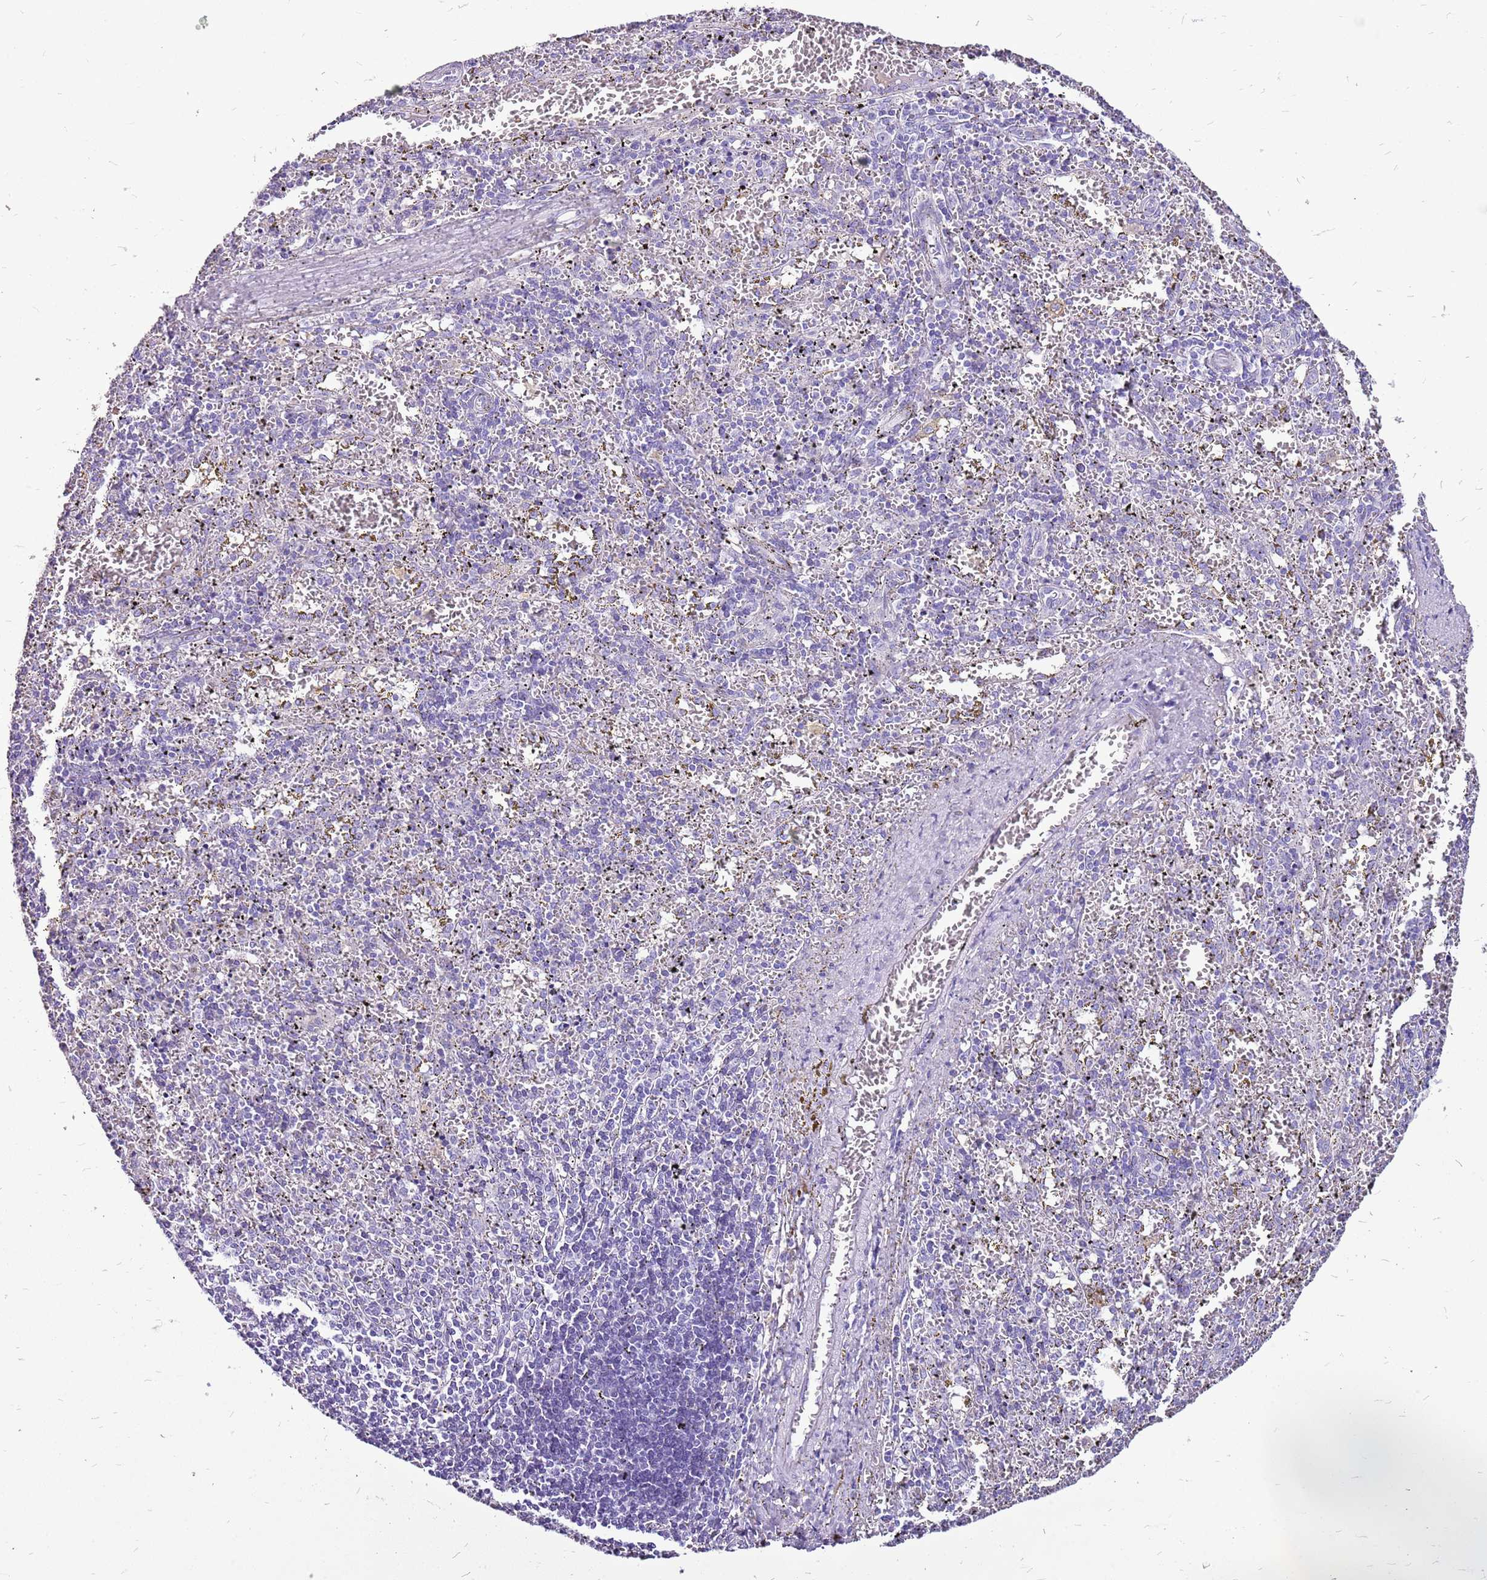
{"staining": {"intensity": "negative", "quantity": "none", "location": "none"}, "tissue": "spleen", "cell_type": "Cells in red pulp", "image_type": "normal", "snomed": [{"axis": "morphology", "description": "Normal tissue, NOS"}, {"axis": "topography", "description": "Spleen"}], "caption": "The image displays no significant staining in cells in red pulp of spleen. (Stains: DAB (3,3'-diaminobenzidine) immunohistochemistry with hematoxylin counter stain, Microscopy: brightfield microscopy at high magnification).", "gene": "ACSS3", "patient": {"sex": "male", "age": 11}}